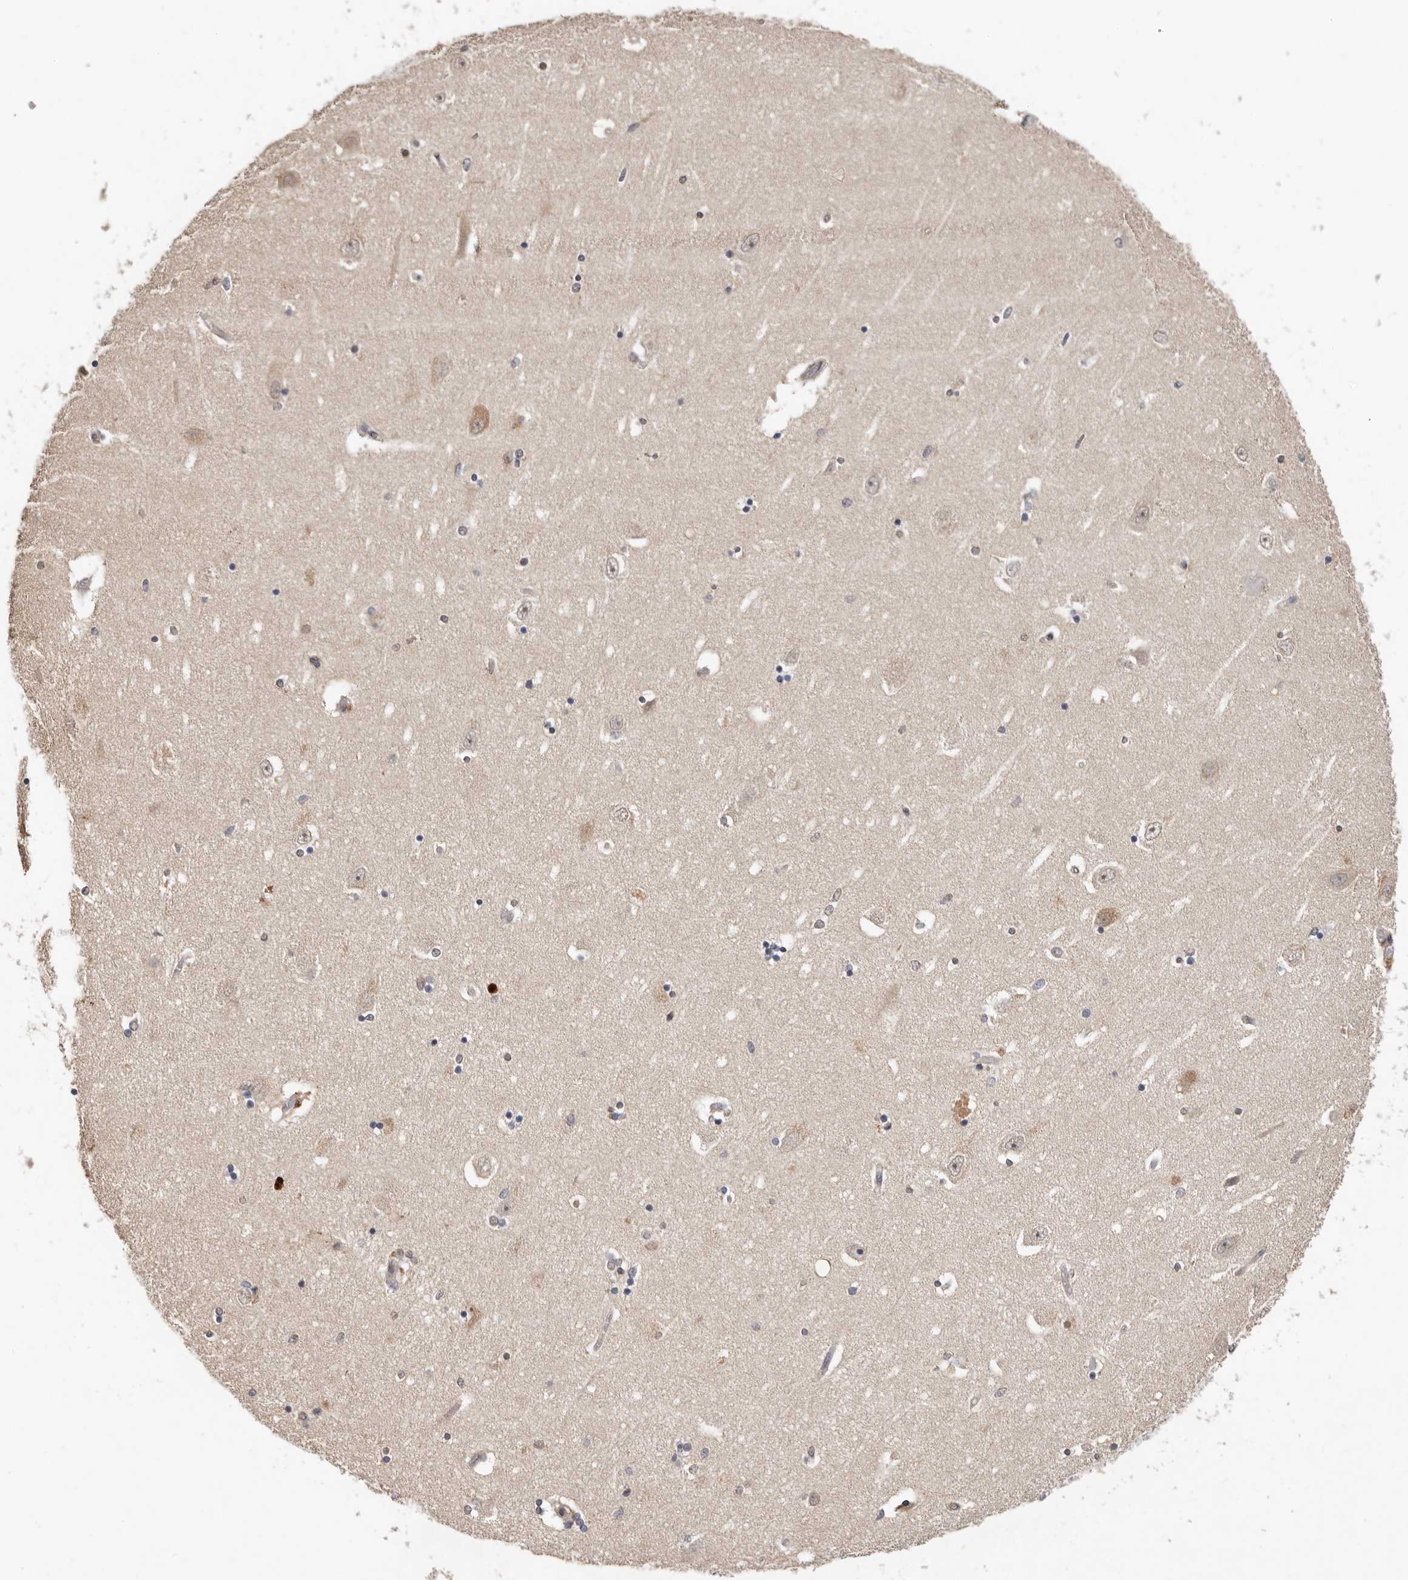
{"staining": {"intensity": "weak", "quantity": "<25%", "location": "cytoplasmic/membranous"}, "tissue": "hippocampus", "cell_type": "Glial cells", "image_type": "normal", "snomed": [{"axis": "morphology", "description": "Normal tissue, NOS"}, {"axis": "topography", "description": "Hippocampus"}], "caption": "Immunohistochemistry image of unremarkable hippocampus: hippocampus stained with DAB exhibits no significant protein expression in glial cells.", "gene": "SULT1E1", "patient": {"sex": "female", "age": 54}}